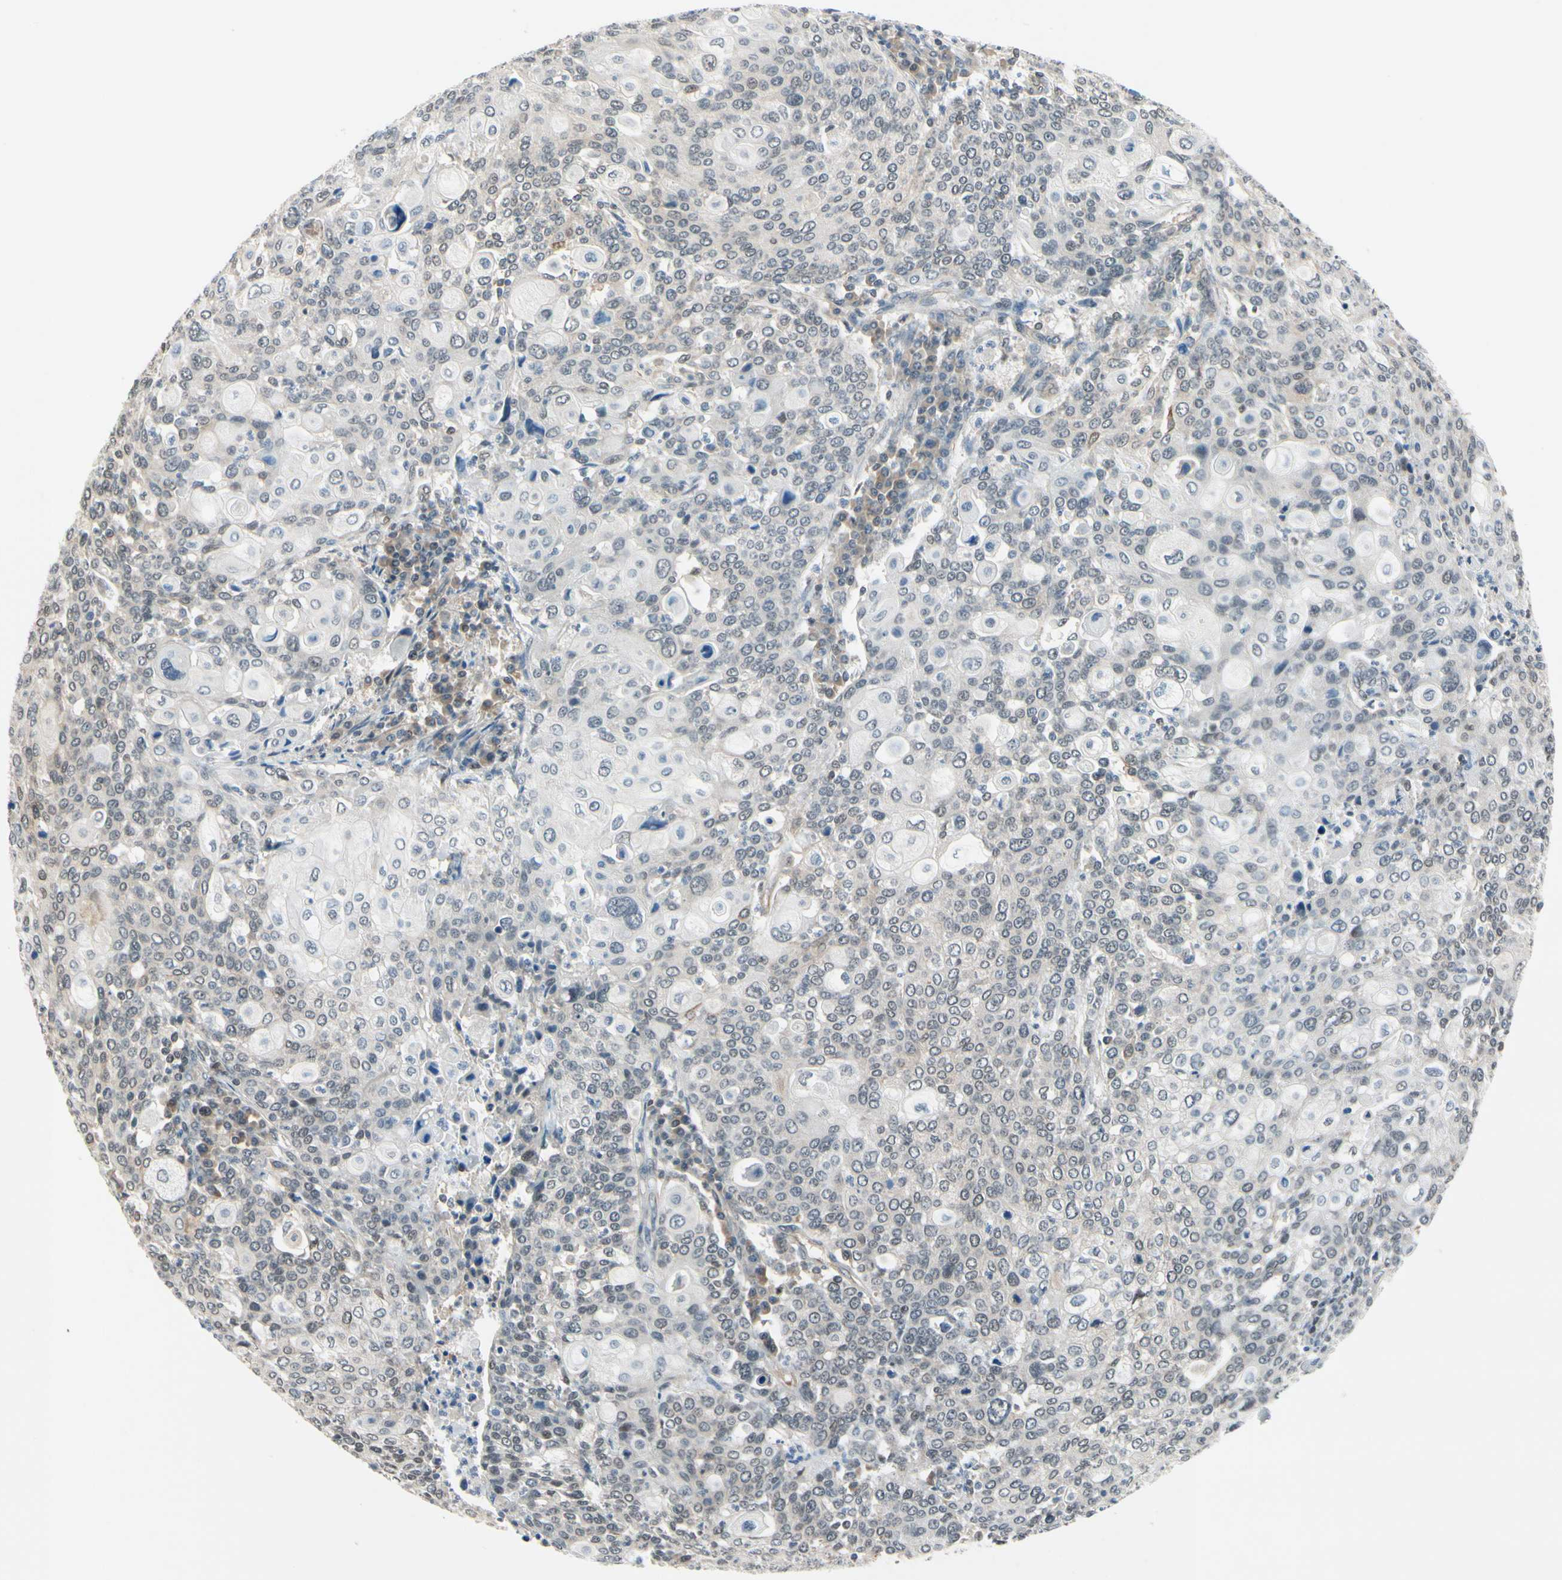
{"staining": {"intensity": "weak", "quantity": "<25%", "location": "cytoplasmic/membranous"}, "tissue": "cervical cancer", "cell_type": "Tumor cells", "image_type": "cancer", "snomed": [{"axis": "morphology", "description": "Squamous cell carcinoma, NOS"}, {"axis": "topography", "description": "Cervix"}], "caption": "Immunohistochemistry of human cervical cancer (squamous cell carcinoma) displays no staining in tumor cells.", "gene": "TAF12", "patient": {"sex": "female", "age": 40}}